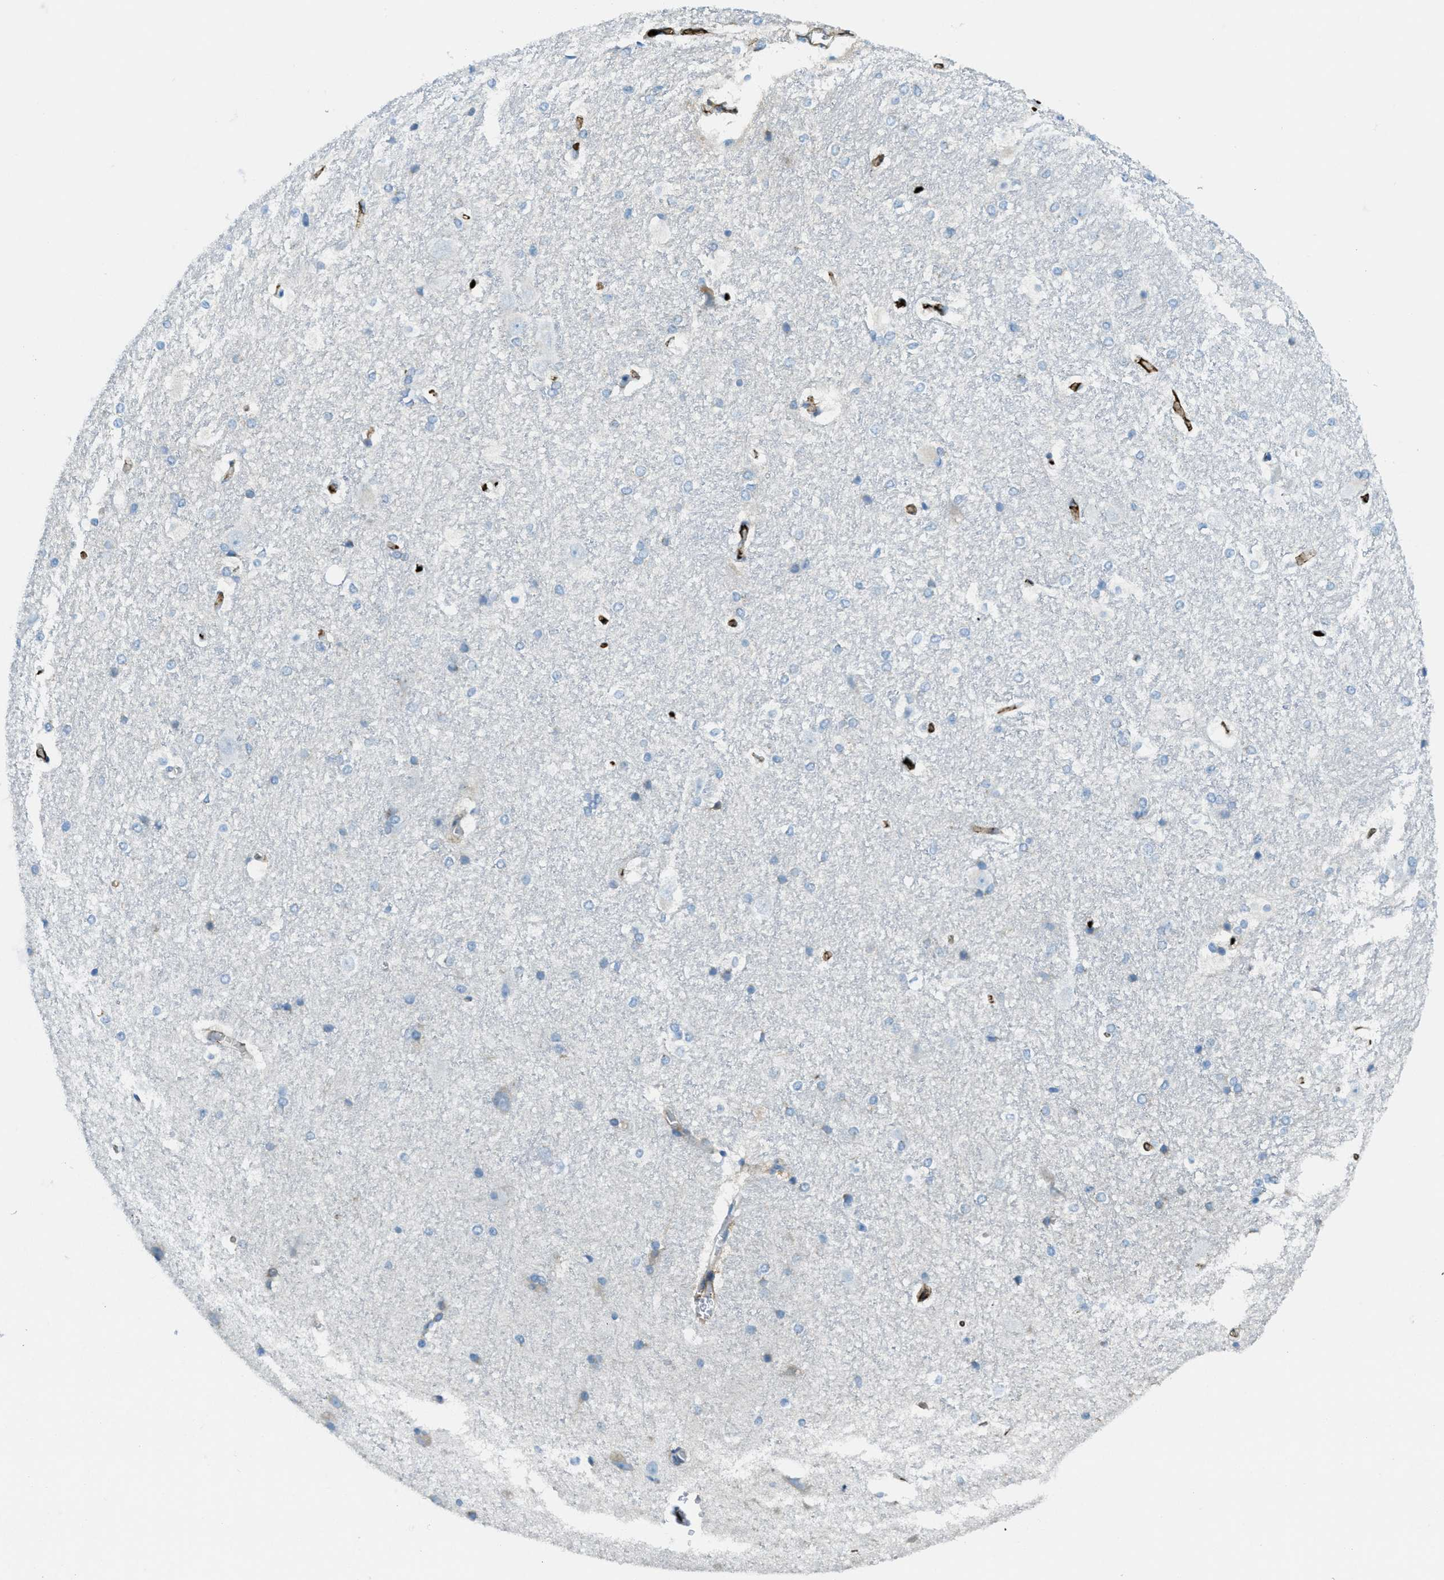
{"staining": {"intensity": "negative", "quantity": "none", "location": "none"}, "tissue": "hippocampus", "cell_type": "Glial cells", "image_type": "normal", "snomed": [{"axis": "morphology", "description": "Normal tissue, NOS"}, {"axis": "topography", "description": "Hippocampus"}], "caption": "Immunohistochemistry image of benign hippocampus stained for a protein (brown), which exhibits no expression in glial cells. (DAB (3,3'-diaminobenzidine) immunohistochemistry with hematoxylin counter stain).", "gene": "TRIM59", "patient": {"sex": "female", "age": 19}}